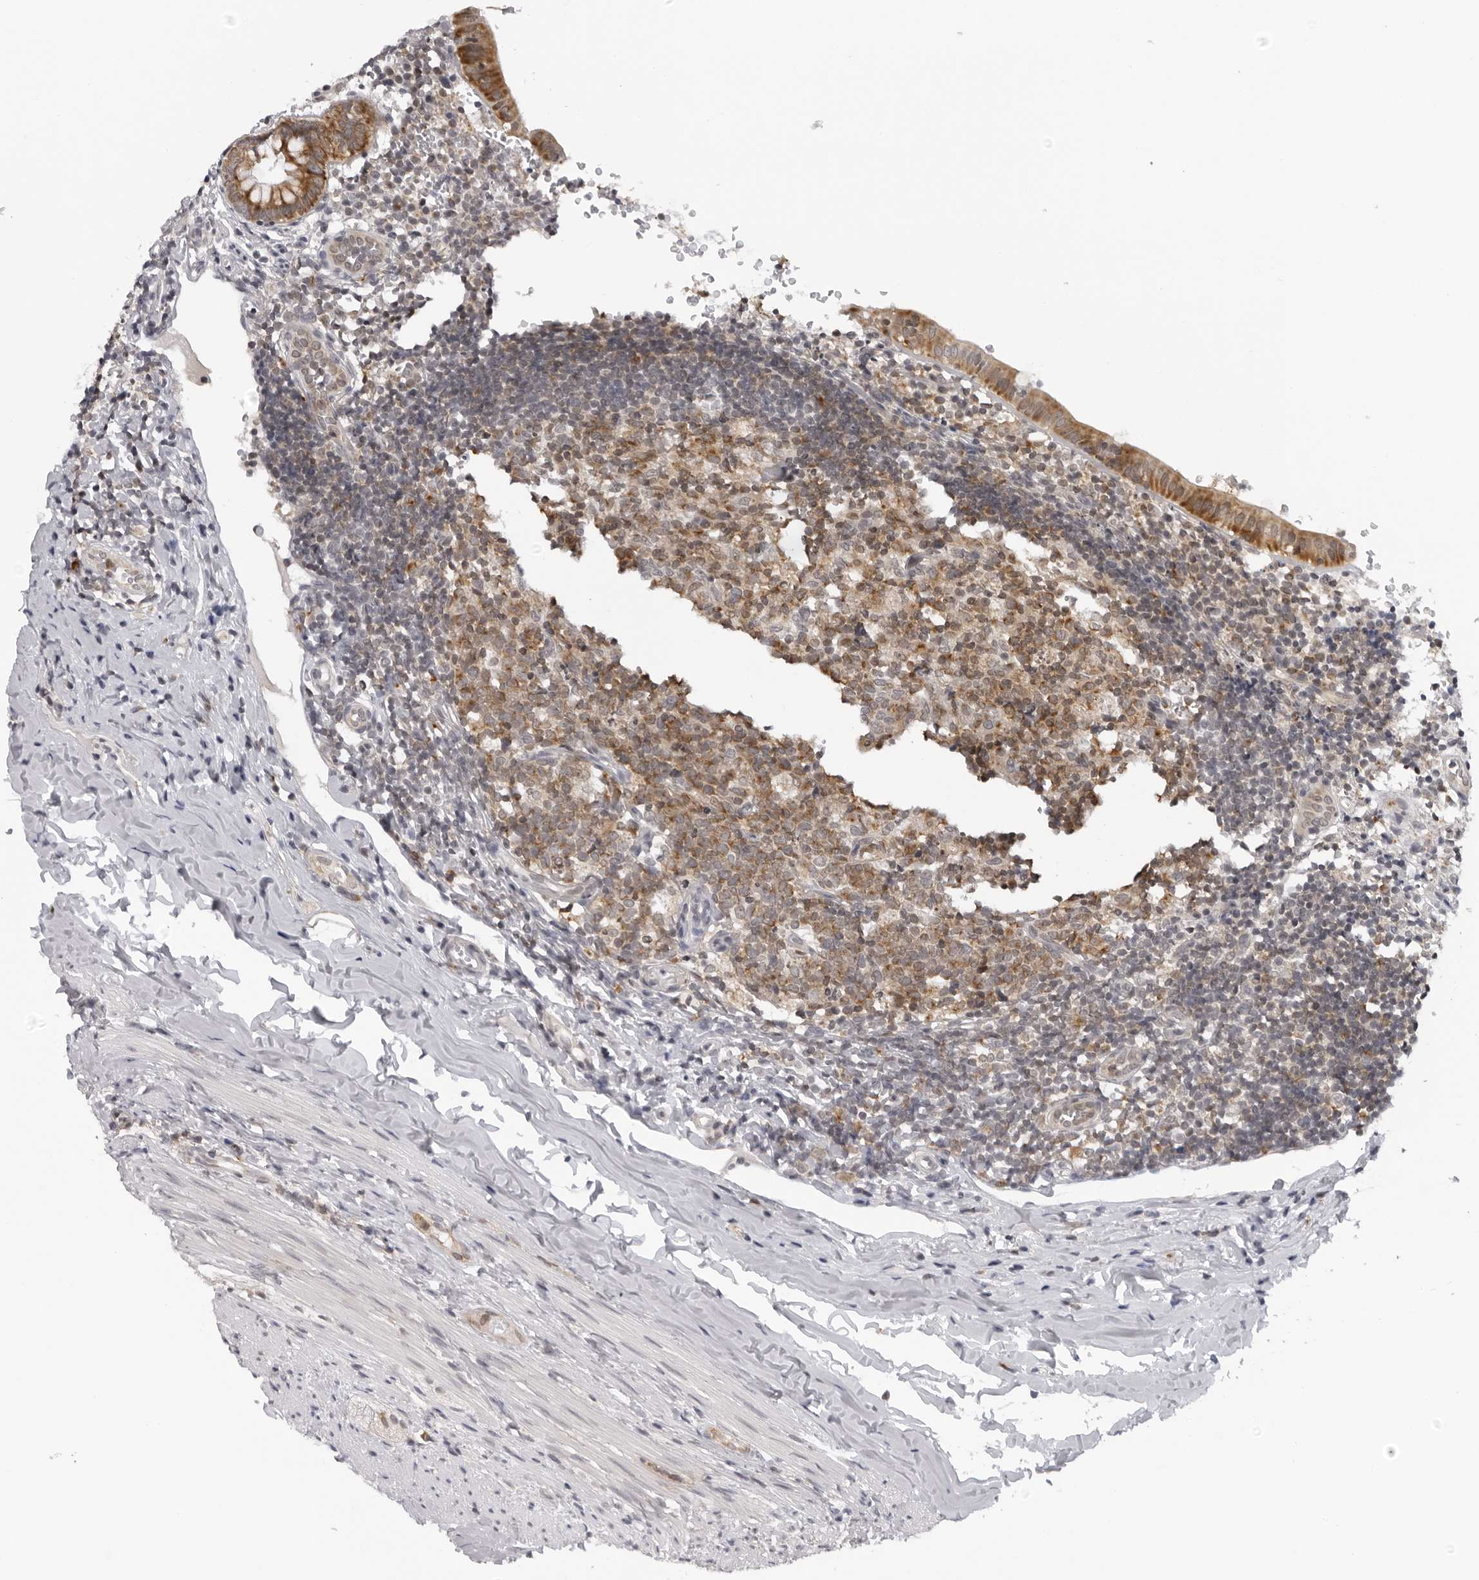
{"staining": {"intensity": "strong", "quantity": ">75%", "location": "cytoplasmic/membranous"}, "tissue": "appendix", "cell_type": "Glandular cells", "image_type": "normal", "snomed": [{"axis": "morphology", "description": "Normal tissue, NOS"}, {"axis": "topography", "description": "Appendix"}], "caption": "IHC of benign human appendix reveals high levels of strong cytoplasmic/membranous expression in approximately >75% of glandular cells.", "gene": "MRPS15", "patient": {"sex": "male", "age": 8}}